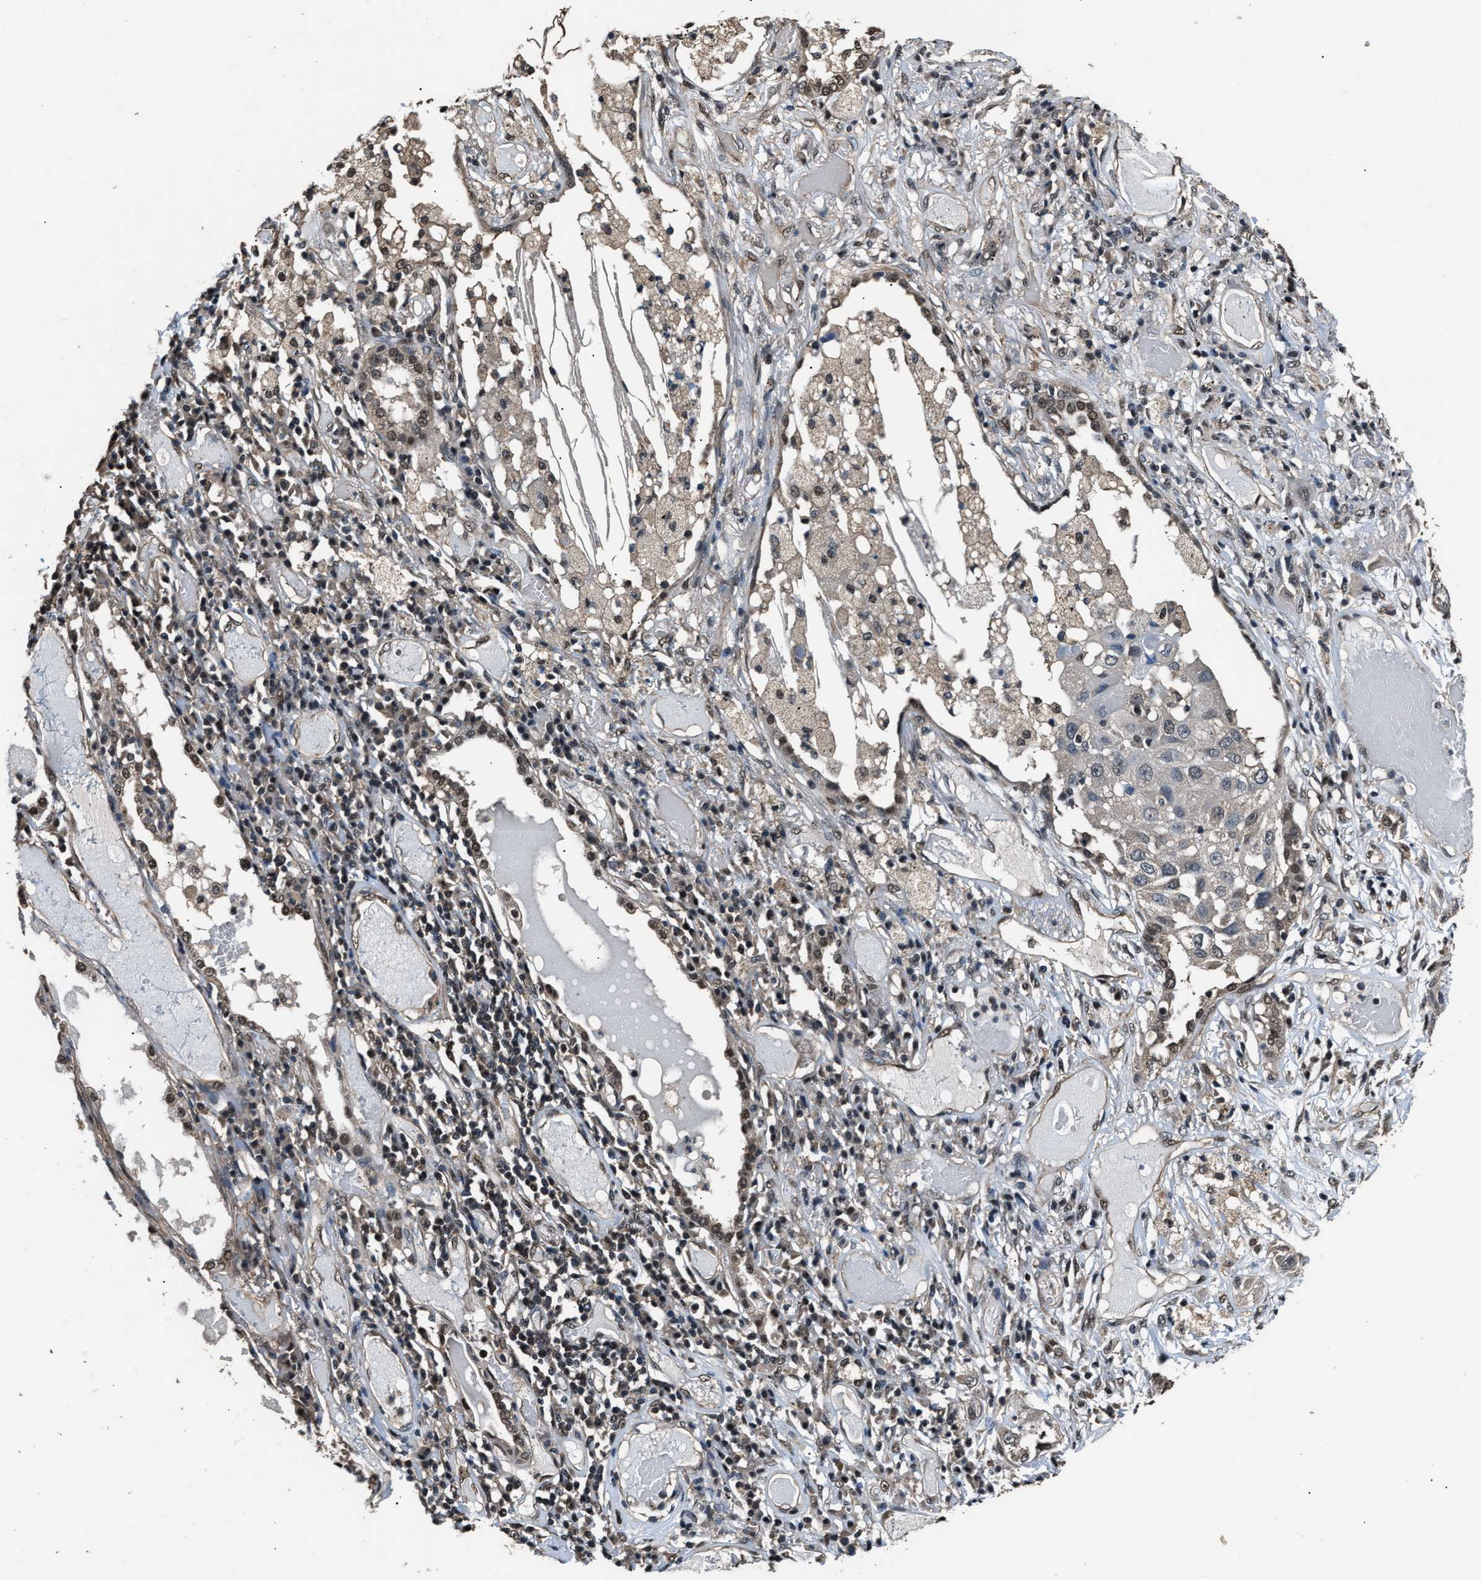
{"staining": {"intensity": "weak", "quantity": "25%-75%", "location": "nuclear"}, "tissue": "lung cancer", "cell_type": "Tumor cells", "image_type": "cancer", "snomed": [{"axis": "morphology", "description": "Squamous cell carcinoma, NOS"}, {"axis": "topography", "description": "Lung"}], "caption": "Immunohistochemical staining of human lung cancer (squamous cell carcinoma) exhibits weak nuclear protein staining in about 25%-75% of tumor cells.", "gene": "DFFA", "patient": {"sex": "male", "age": 71}}